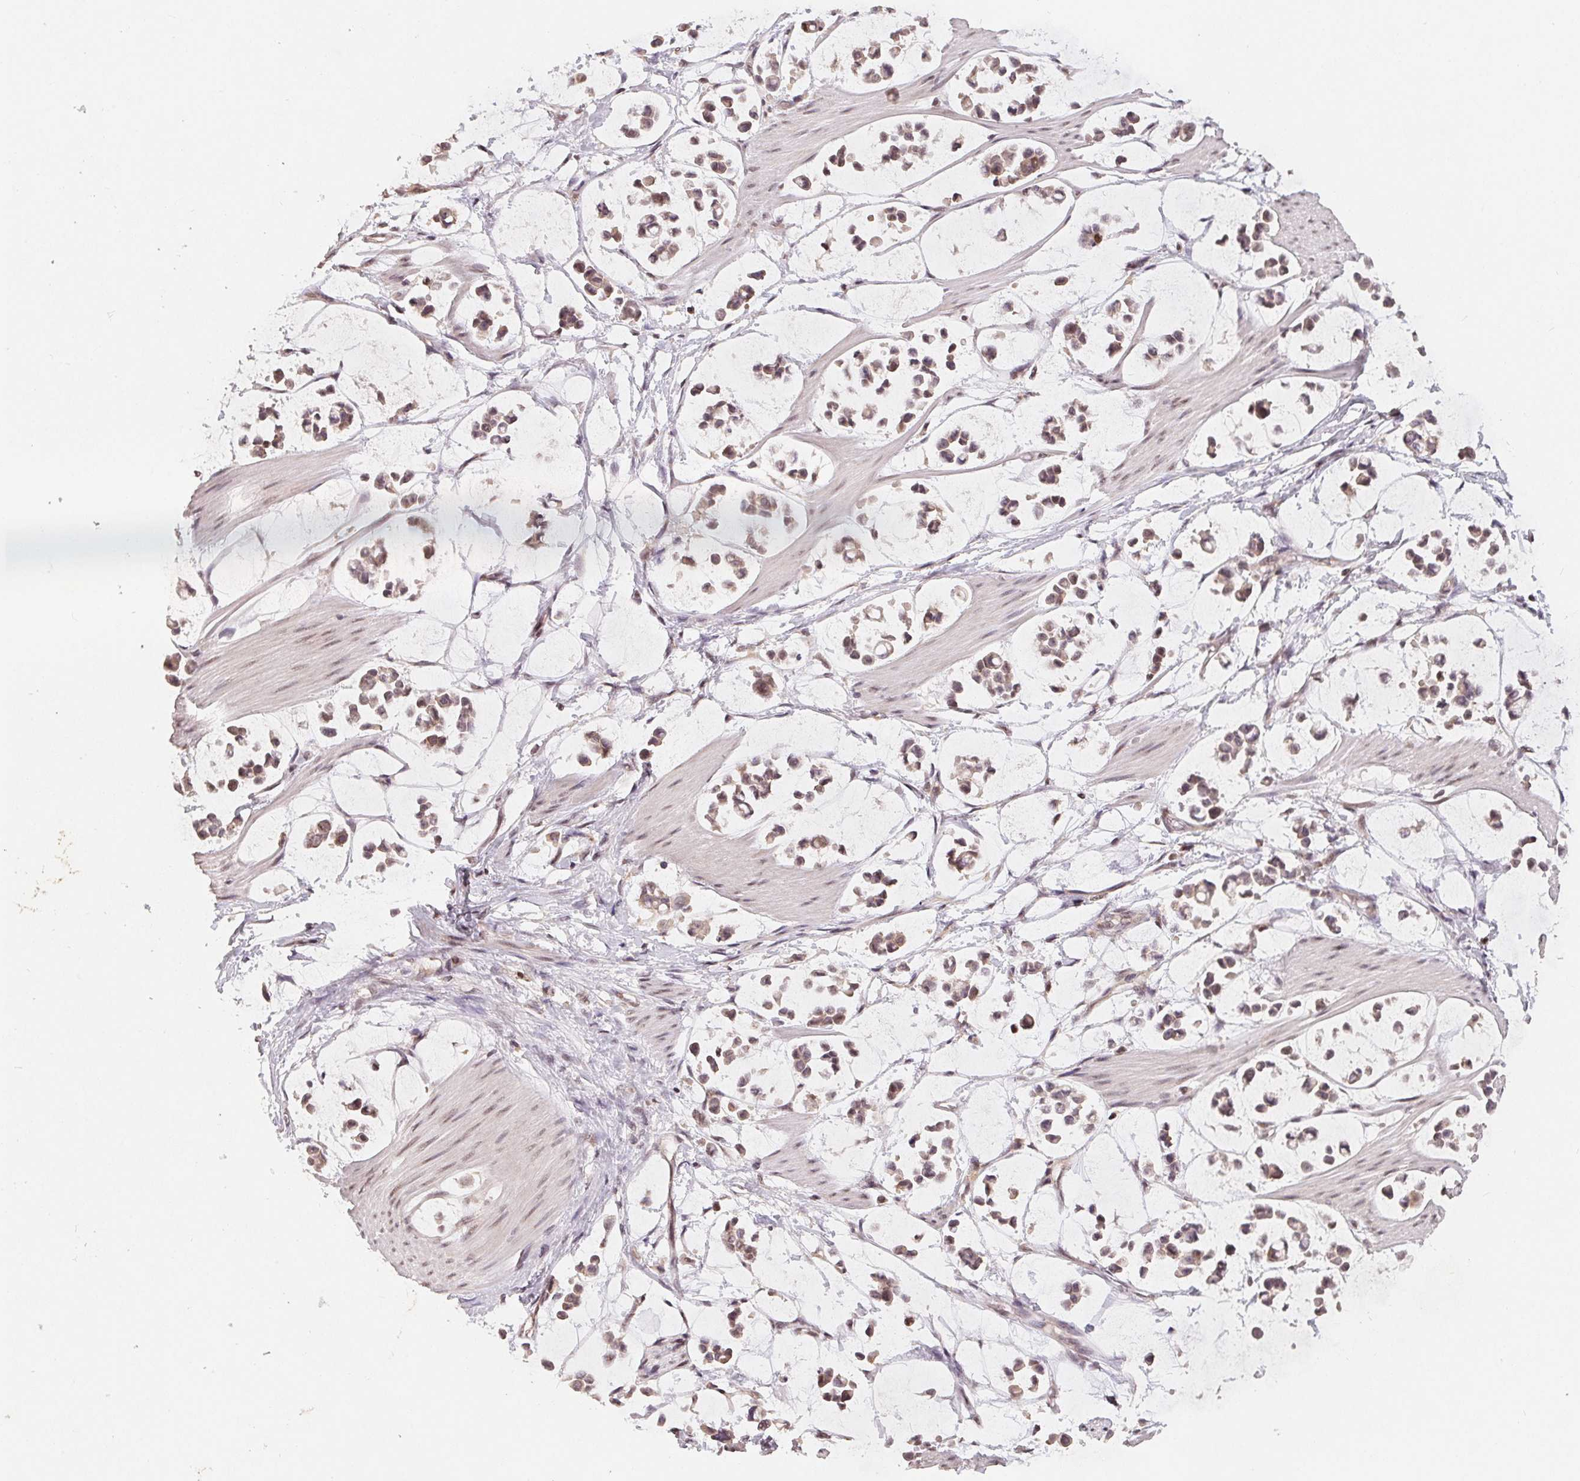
{"staining": {"intensity": "moderate", "quantity": ">75%", "location": "cytoplasmic/membranous,nuclear"}, "tissue": "stomach cancer", "cell_type": "Tumor cells", "image_type": "cancer", "snomed": [{"axis": "morphology", "description": "Adenocarcinoma, NOS"}, {"axis": "topography", "description": "Stomach"}], "caption": "Immunohistochemistry of human stomach adenocarcinoma shows medium levels of moderate cytoplasmic/membranous and nuclear positivity in about >75% of tumor cells. (brown staining indicates protein expression, while blue staining denotes nuclei).", "gene": "HMGN3", "patient": {"sex": "male", "age": 82}}